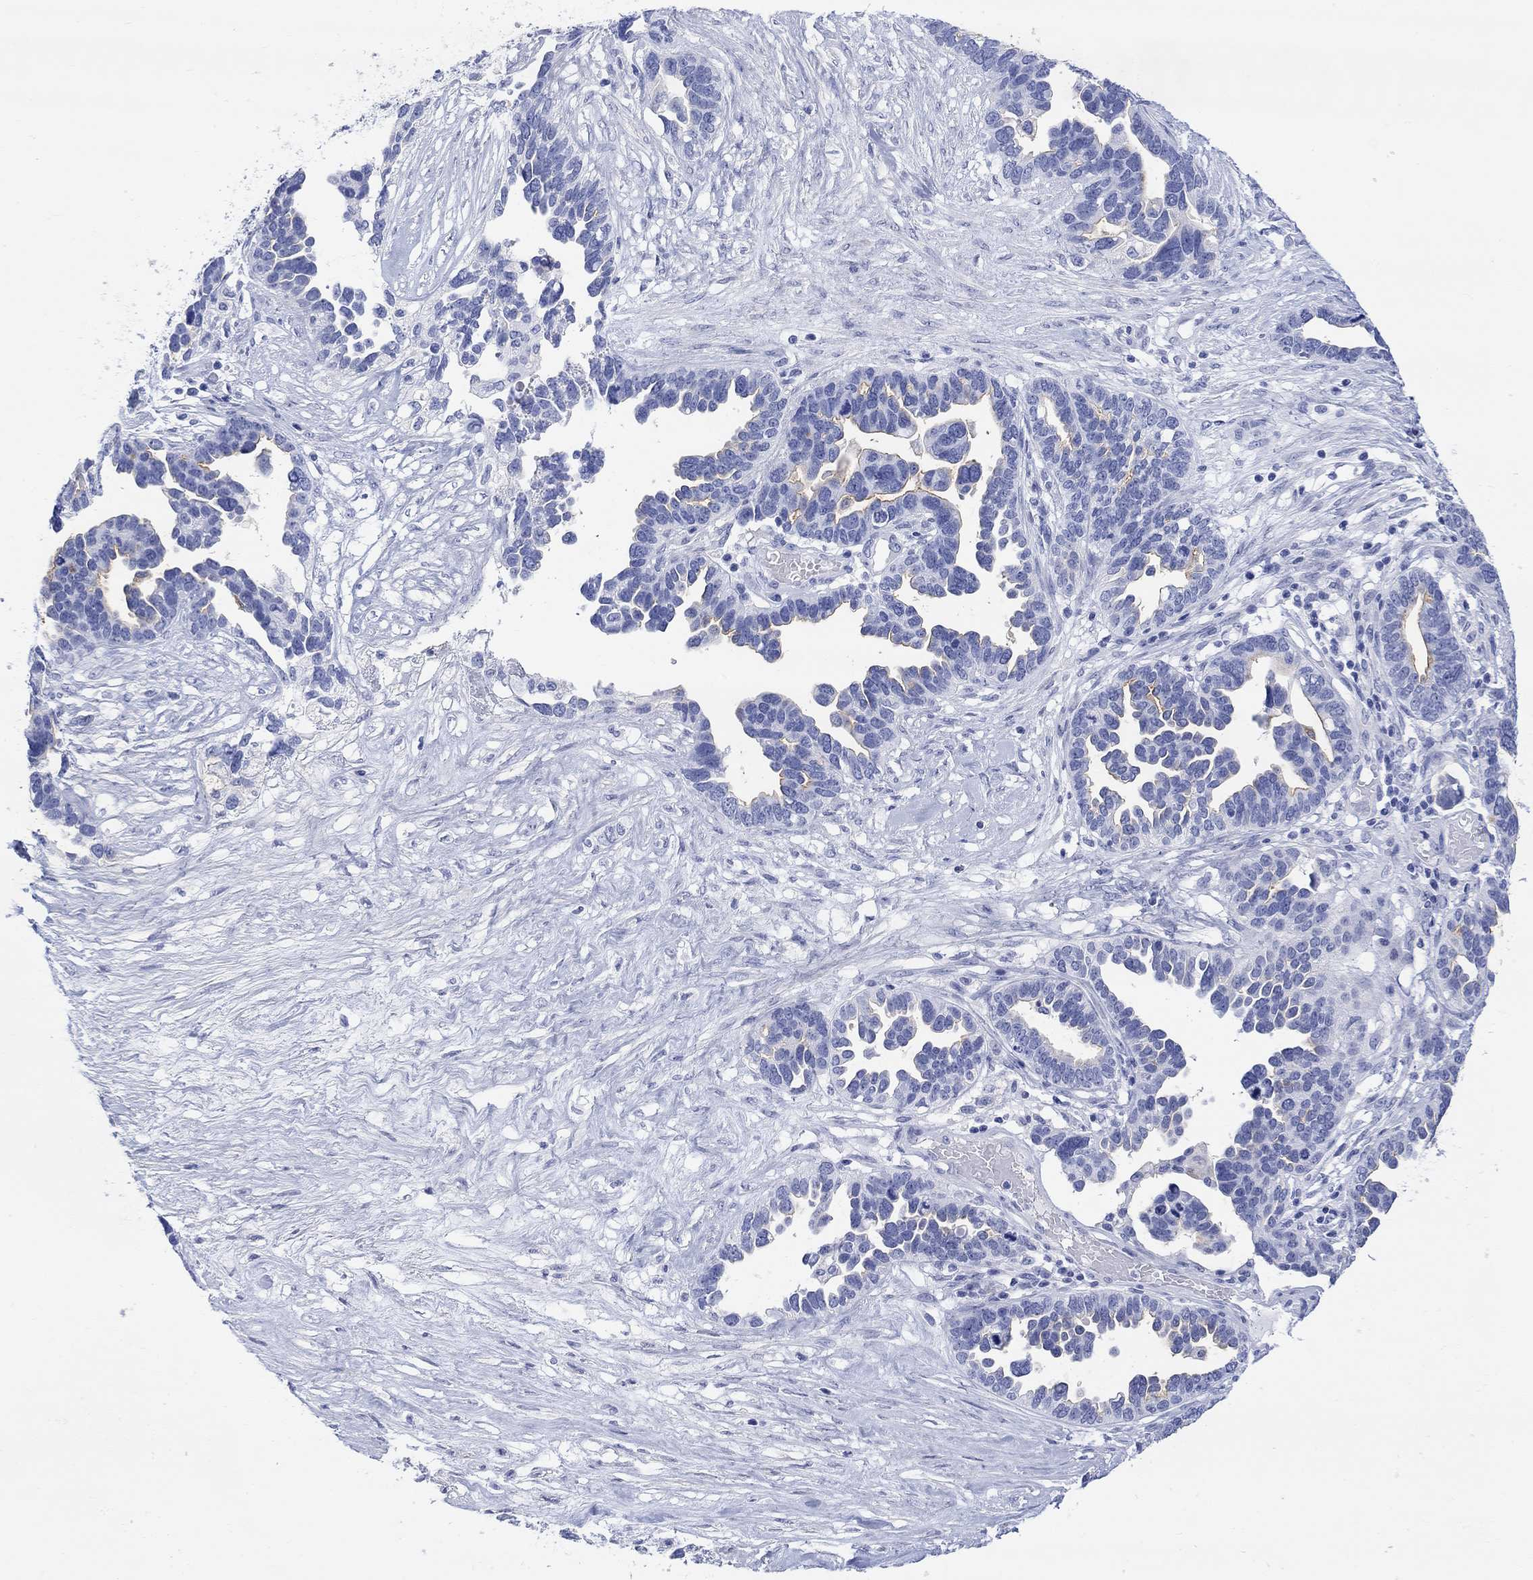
{"staining": {"intensity": "negative", "quantity": "none", "location": "none"}, "tissue": "ovarian cancer", "cell_type": "Tumor cells", "image_type": "cancer", "snomed": [{"axis": "morphology", "description": "Cystadenocarcinoma, serous, NOS"}, {"axis": "topography", "description": "Ovary"}], "caption": "The image displays no staining of tumor cells in serous cystadenocarcinoma (ovarian).", "gene": "XIRP2", "patient": {"sex": "female", "age": 54}}